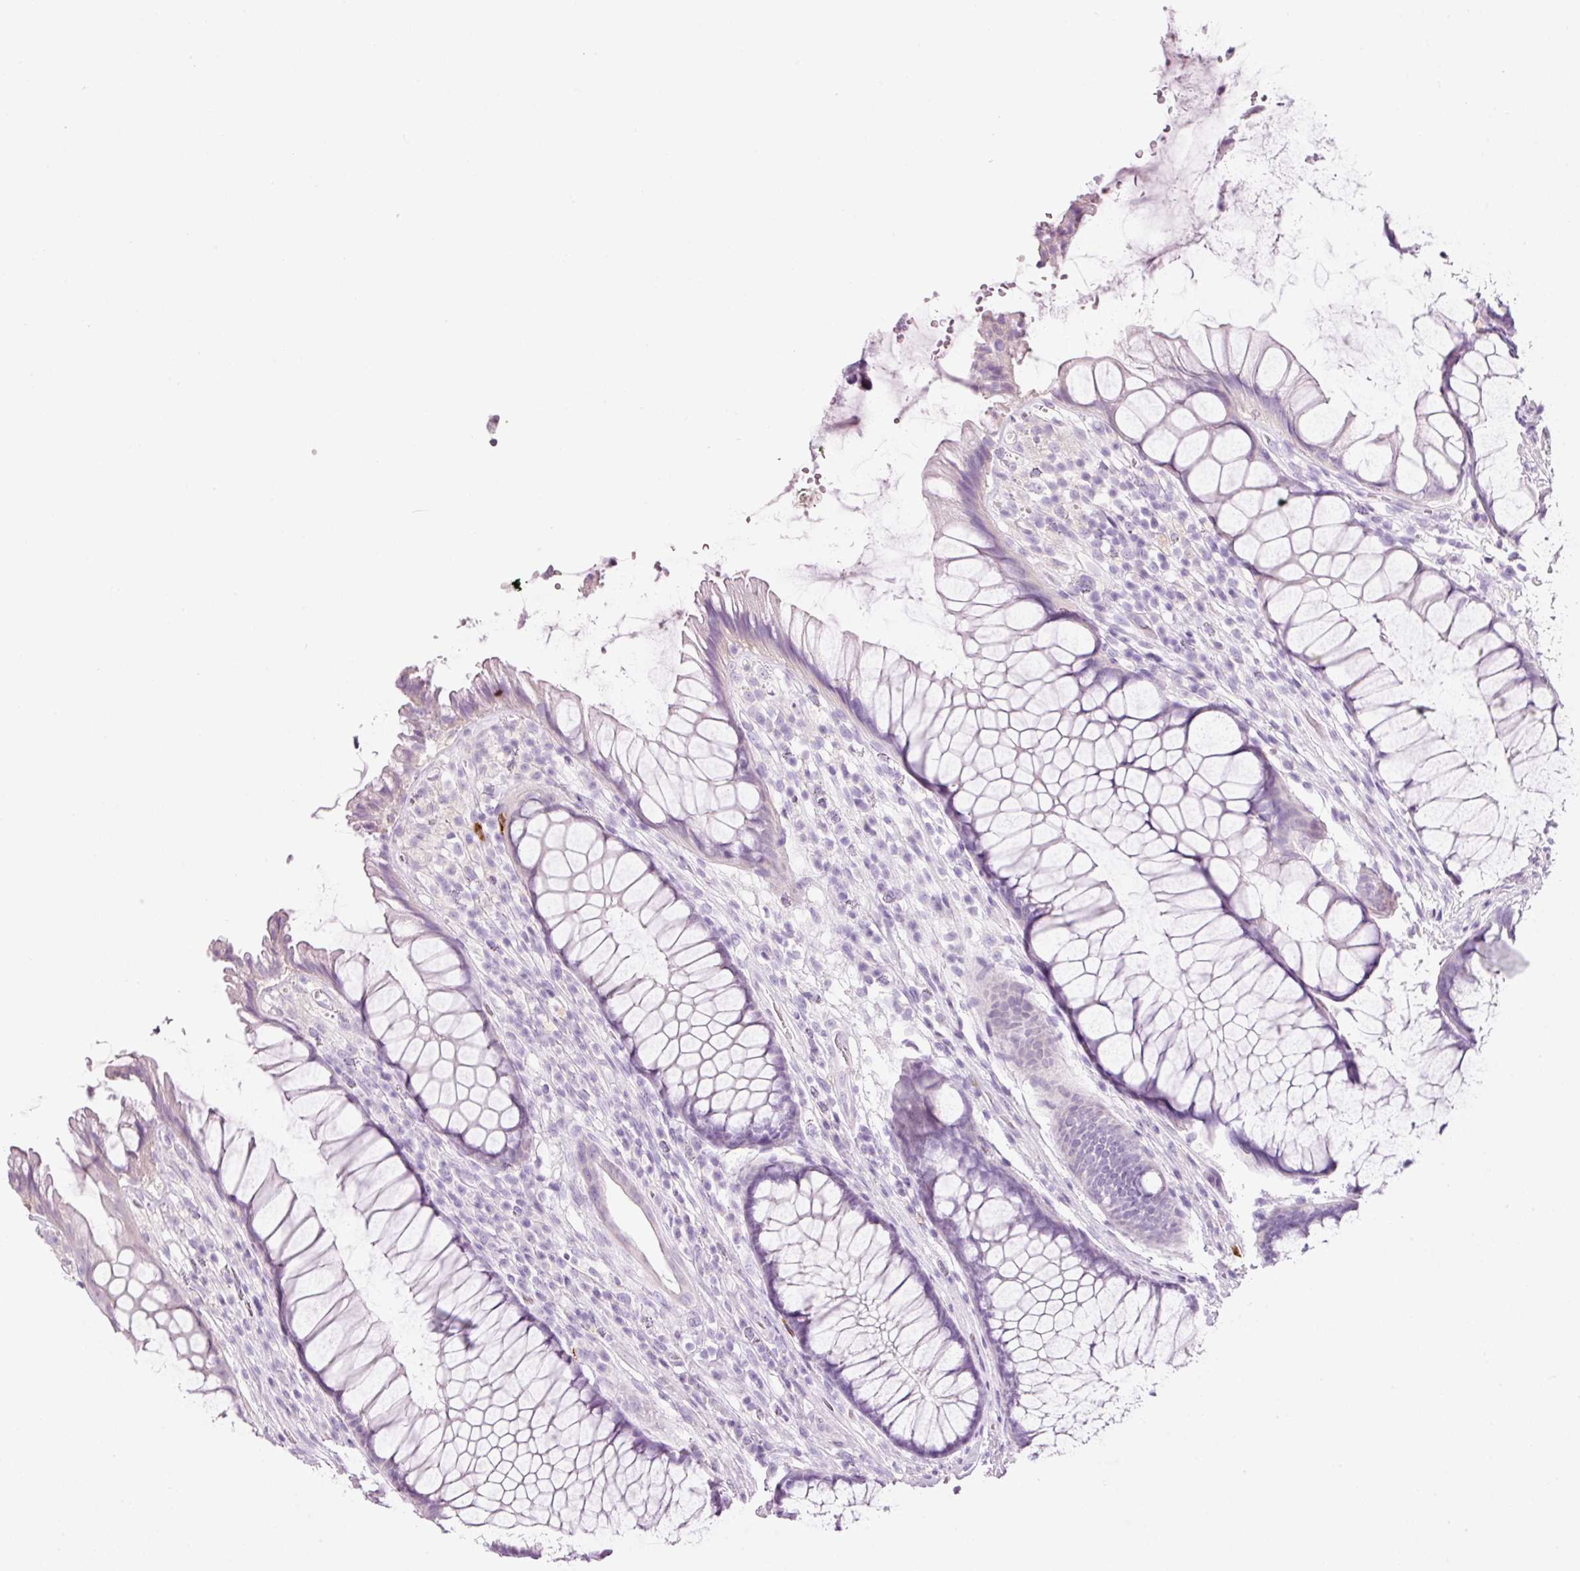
{"staining": {"intensity": "negative", "quantity": "none", "location": "none"}, "tissue": "rectum", "cell_type": "Glandular cells", "image_type": "normal", "snomed": [{"axis": "morphology", "description": "Normal tissue, NOS"}, {"axis": "topography", "description": "Smooth muscle"}, {"axis": "topography", "description": "Rectum"}], "caption": "DAB (3,3'-diaminobenzidine) immunohistochemical staining of normal human rectum shows no significant staining in glandular cells.", "gene": "CMA1", "patient": {"sex": "male", "age": 53}}